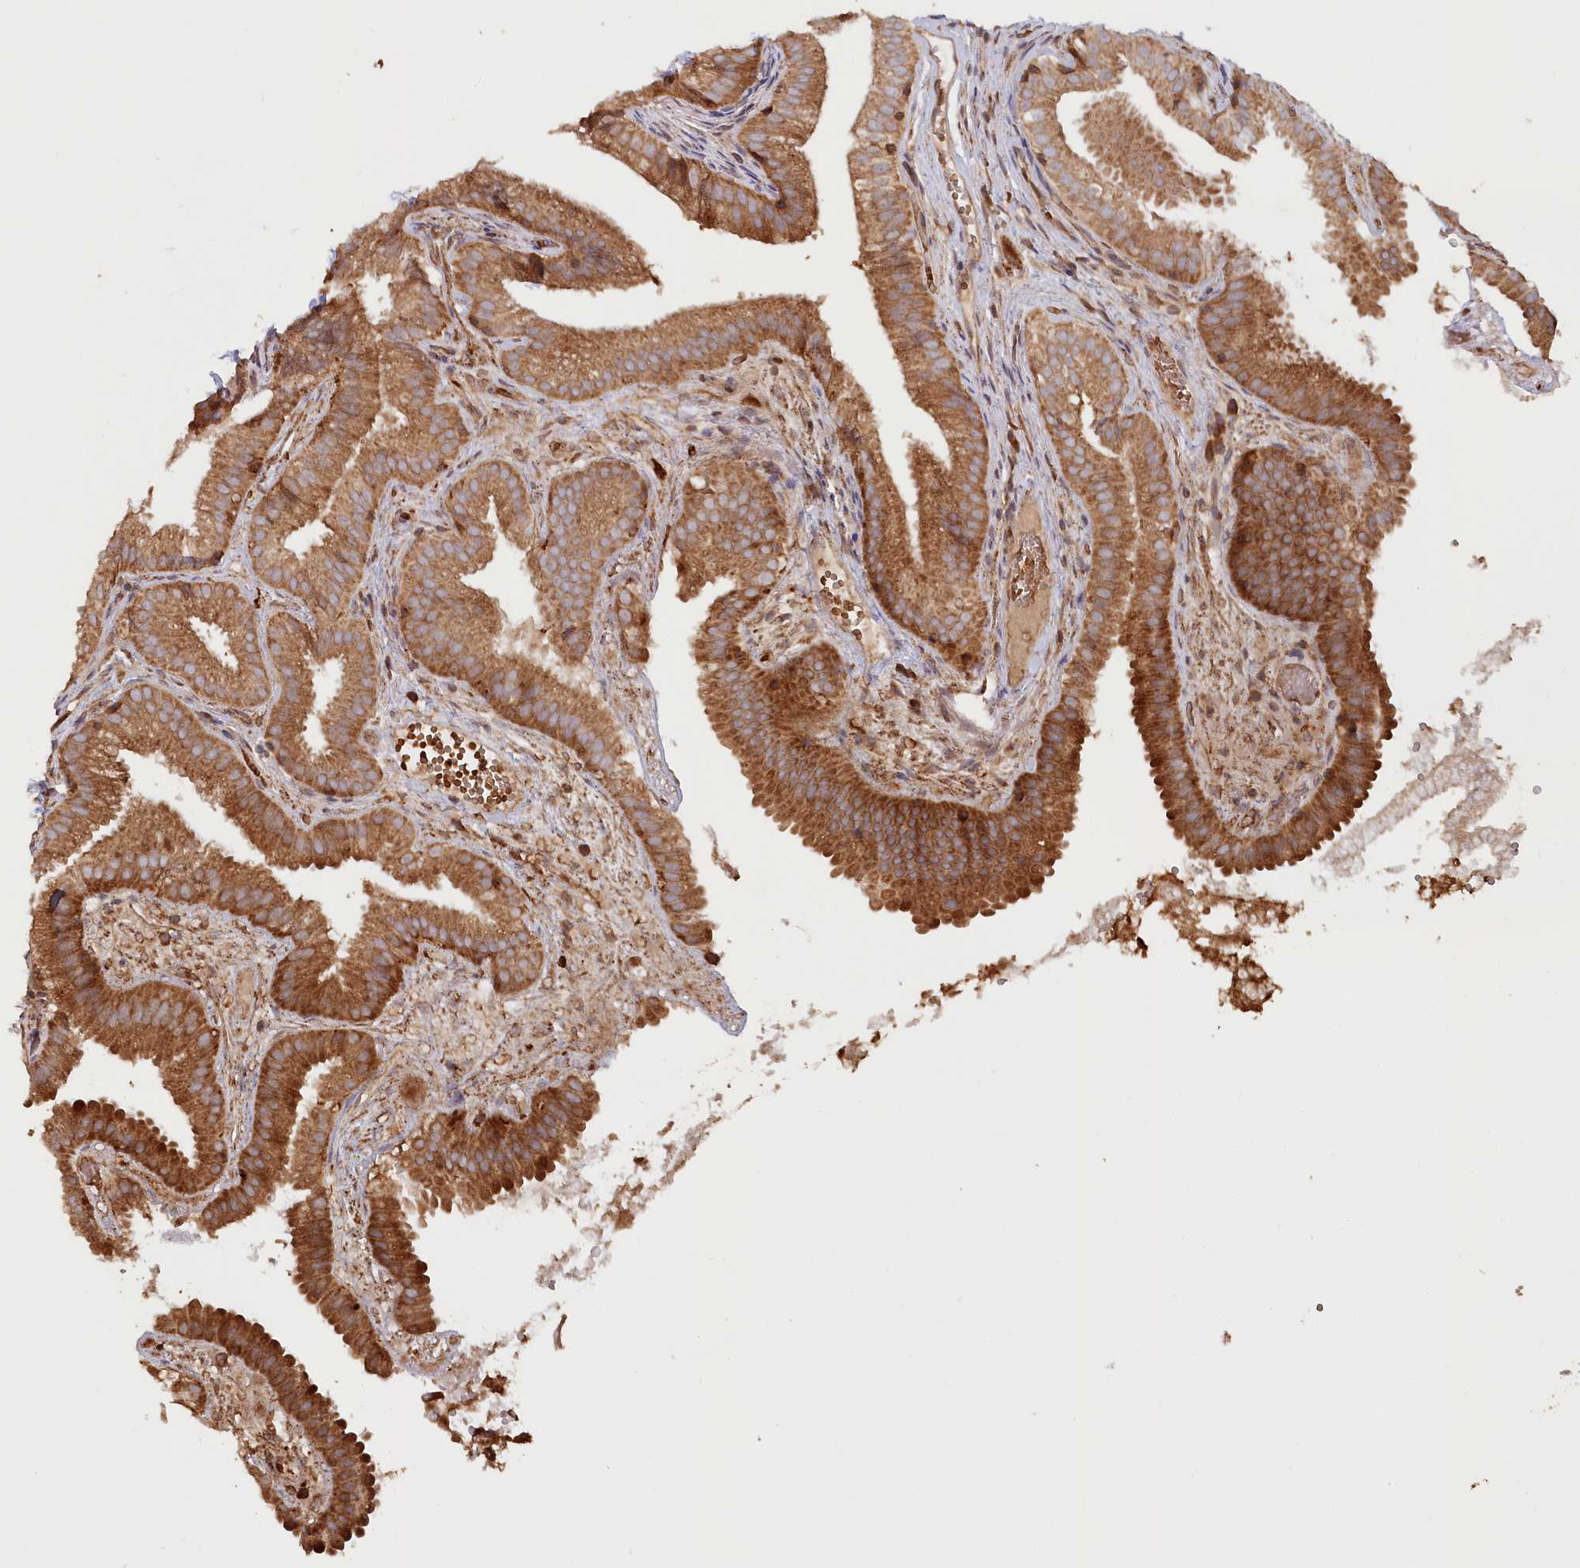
{"staining": {"intensity": "strong", "quantity": ">75%", "location": "cytoplasmic/membranous"}, "tissue": "gallbladder", "cell_type": "Glandular cells", "image_type": "normal", "snomed": [{"axis": "morphology", "description": "Normal tissue, NOS"}, {"axis": "topography", "description": "Gallbladder"}], "caption": "Approximately >75% of glandular cells in benign human gallbladder demonstrate strong cytoplasmic/membranous protein positivity as visualized by brown immunohistochemical staining.", "gene": "PAIP2", "patient": {"sex": "female", "age": 30}}